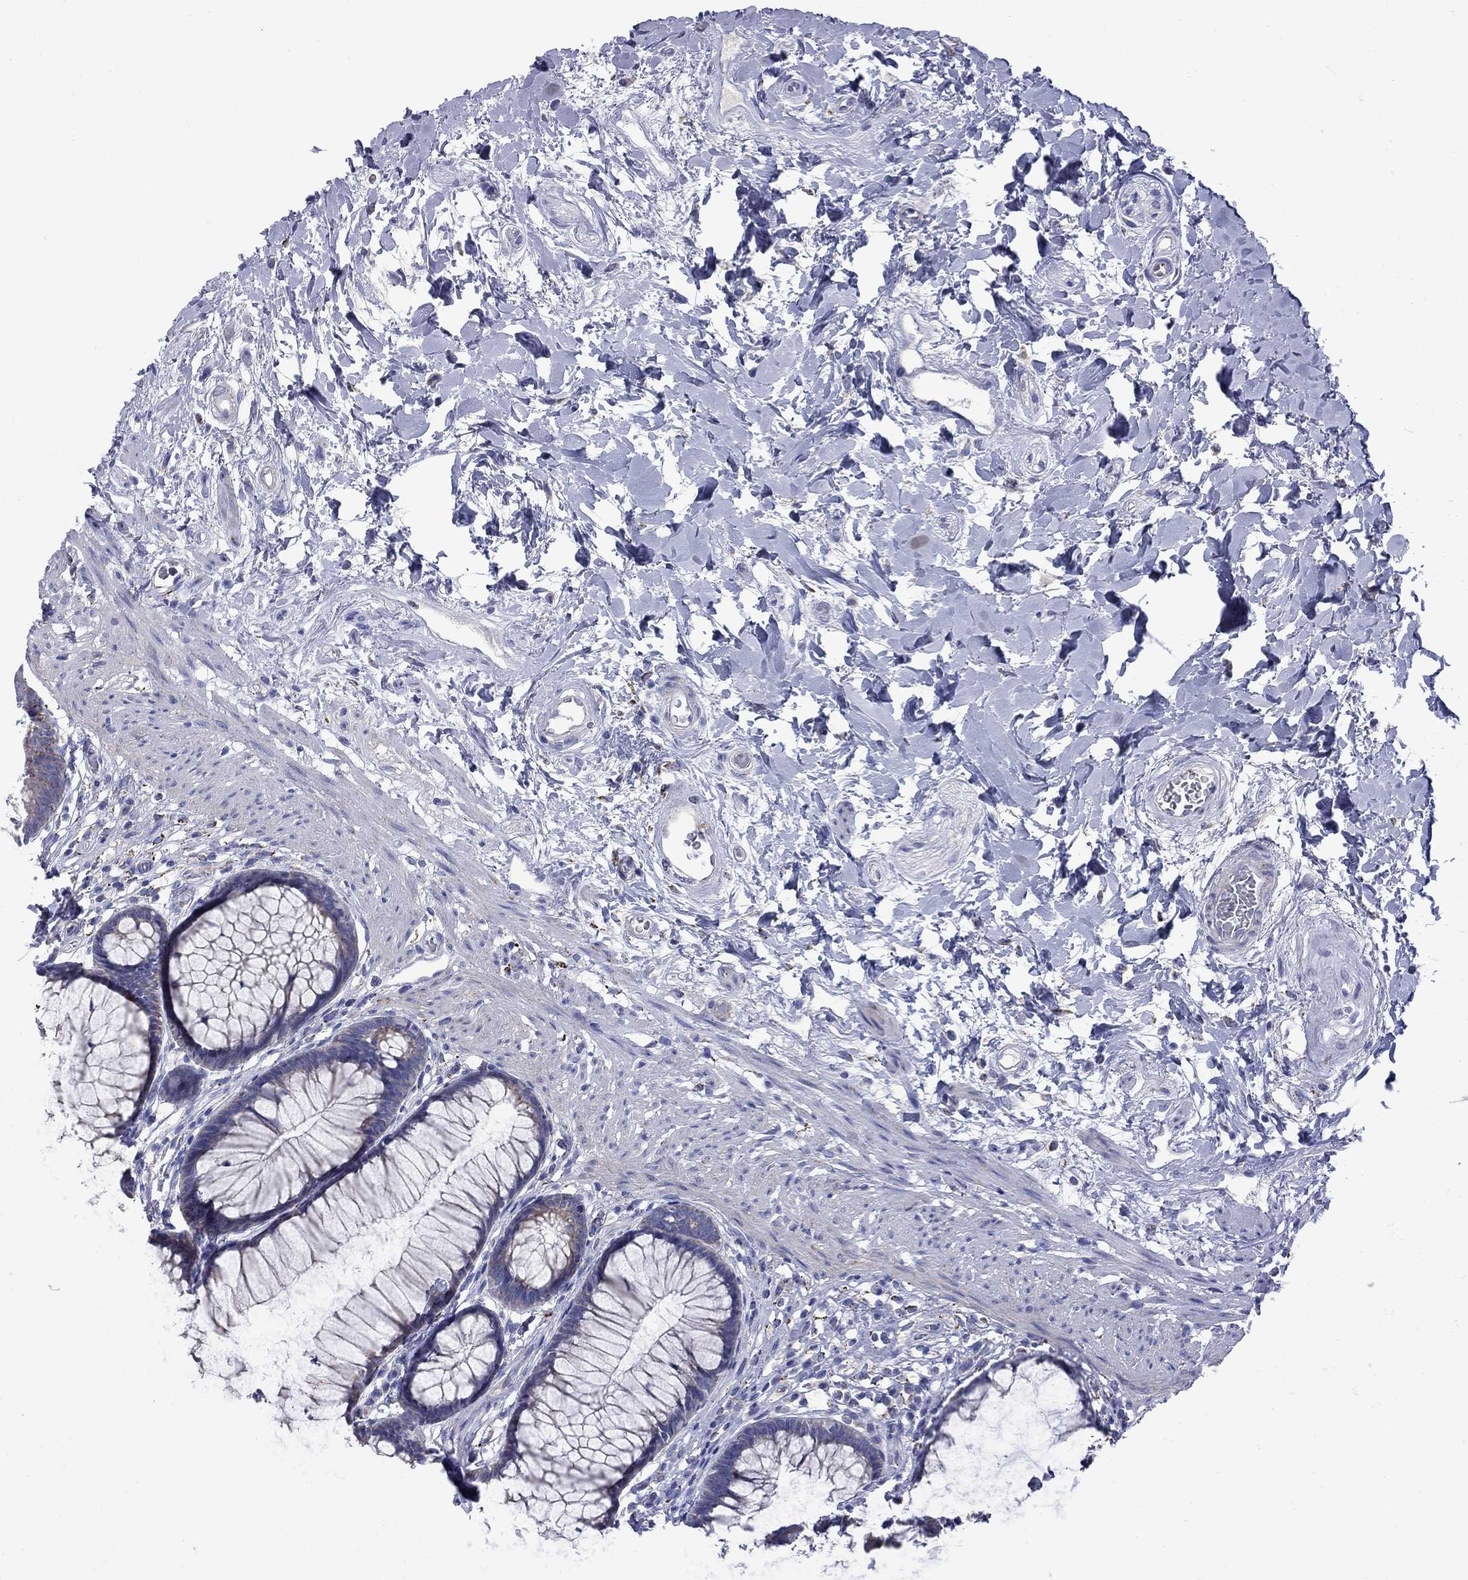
{"staining": {"intensity": "negative", "quantity": "none", "location": "none"}, "tissue": "rectum", "cell_type": "Glandular cells", "image_type": "normal", "snomed": [{"axis": "morphology", "description": "Normal tissue, NOS"}, {"axis": "topography", "description": "Smooth muscle"}, {"axis": "topography", "description": "Rectum"}], "caption": "The histopathology image displays no significant expression in glandular cells of rectum.", "gene": "SESTD1", "patient": {"sex": "male", "age": 53}}